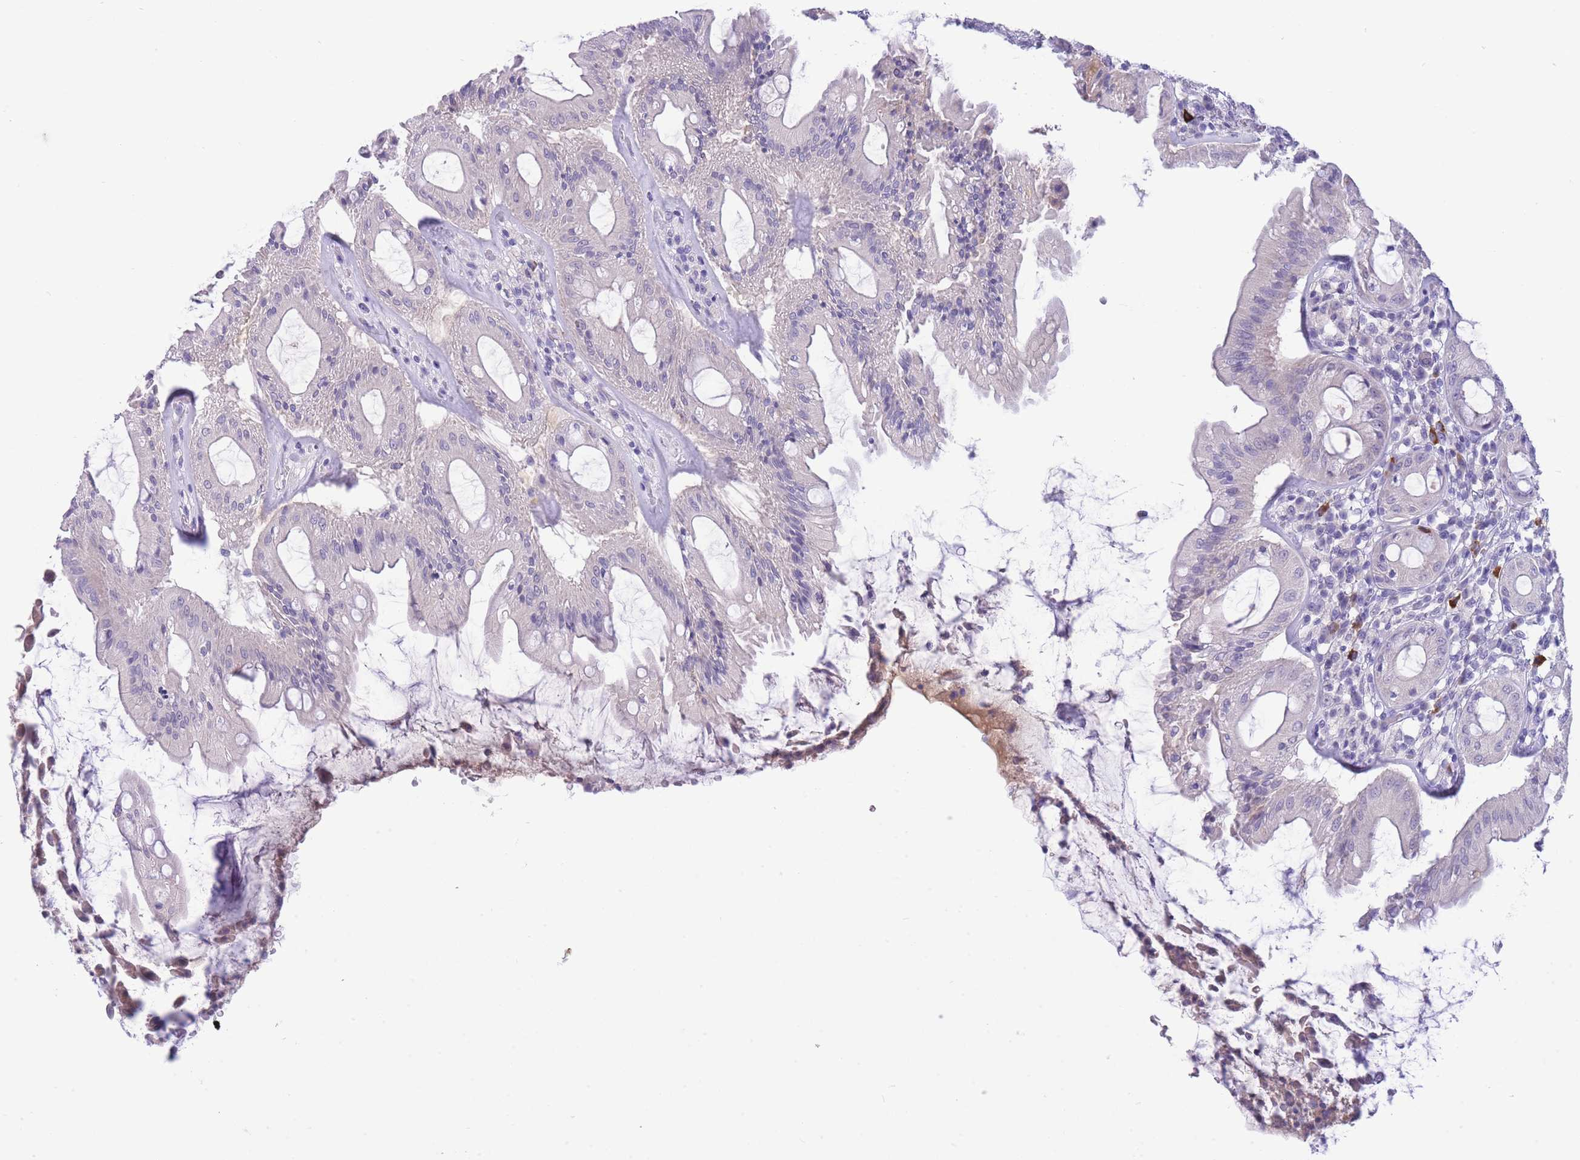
{"staining": {"intensity": "weak", "quantity": "<25%", "location": "cytoplasmic/membranous"}, "tissue": "rectum", "cell_type": "Glandular cells", "image_type": "normal", "snomed": [{"axis": "morphology", "description": "Normal tissue, NOS"}, {"axis": "topography", "description": "Rectum"}], "caption": "High power microscopy histopathology image of an immunohistochemistry (IHC) micrograph of normal rectum, revealing no significant positivity in glandular cells.", "gene": "ASAP3", "patient": {"sex": "female", "age": 57}}